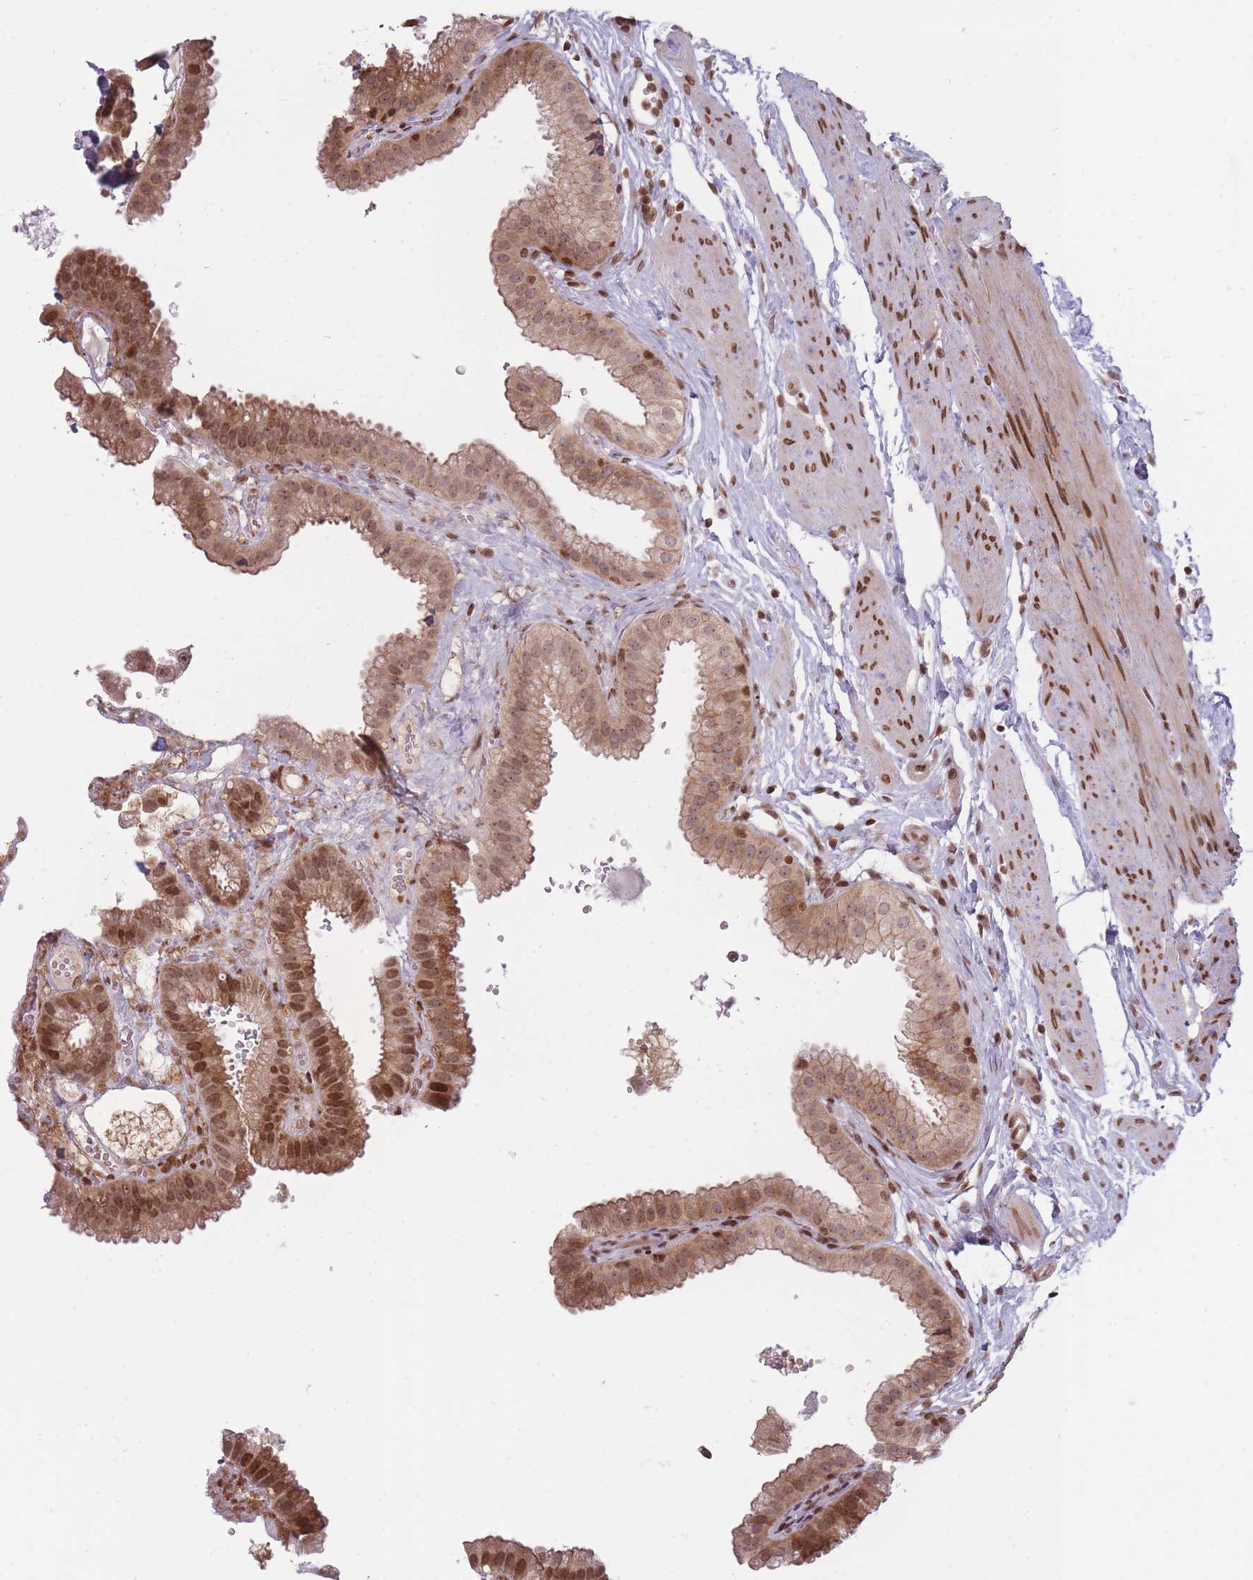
{"staining": {"intensity": "moderate", "quantity": ">75%", "location": "cytoplasmic/membranous,nuclear"}, "tissue": "gallbladder", "cell_type": "Glandular cells", "image_type": "normal", "snomed": [{"axis": "morphology", "description": "Normal tissue, NOS"}, {"axis": "topography", "description": "Gallbladder"}], "caption": "IHC of unremarkable gallbladder exhibits medium levels of moderate cytoplasmic/membranous,nuclear expression in about >75% of glandular cells.", "gene": "TMC6", "patient": {"sex": "female", "age": 61}}